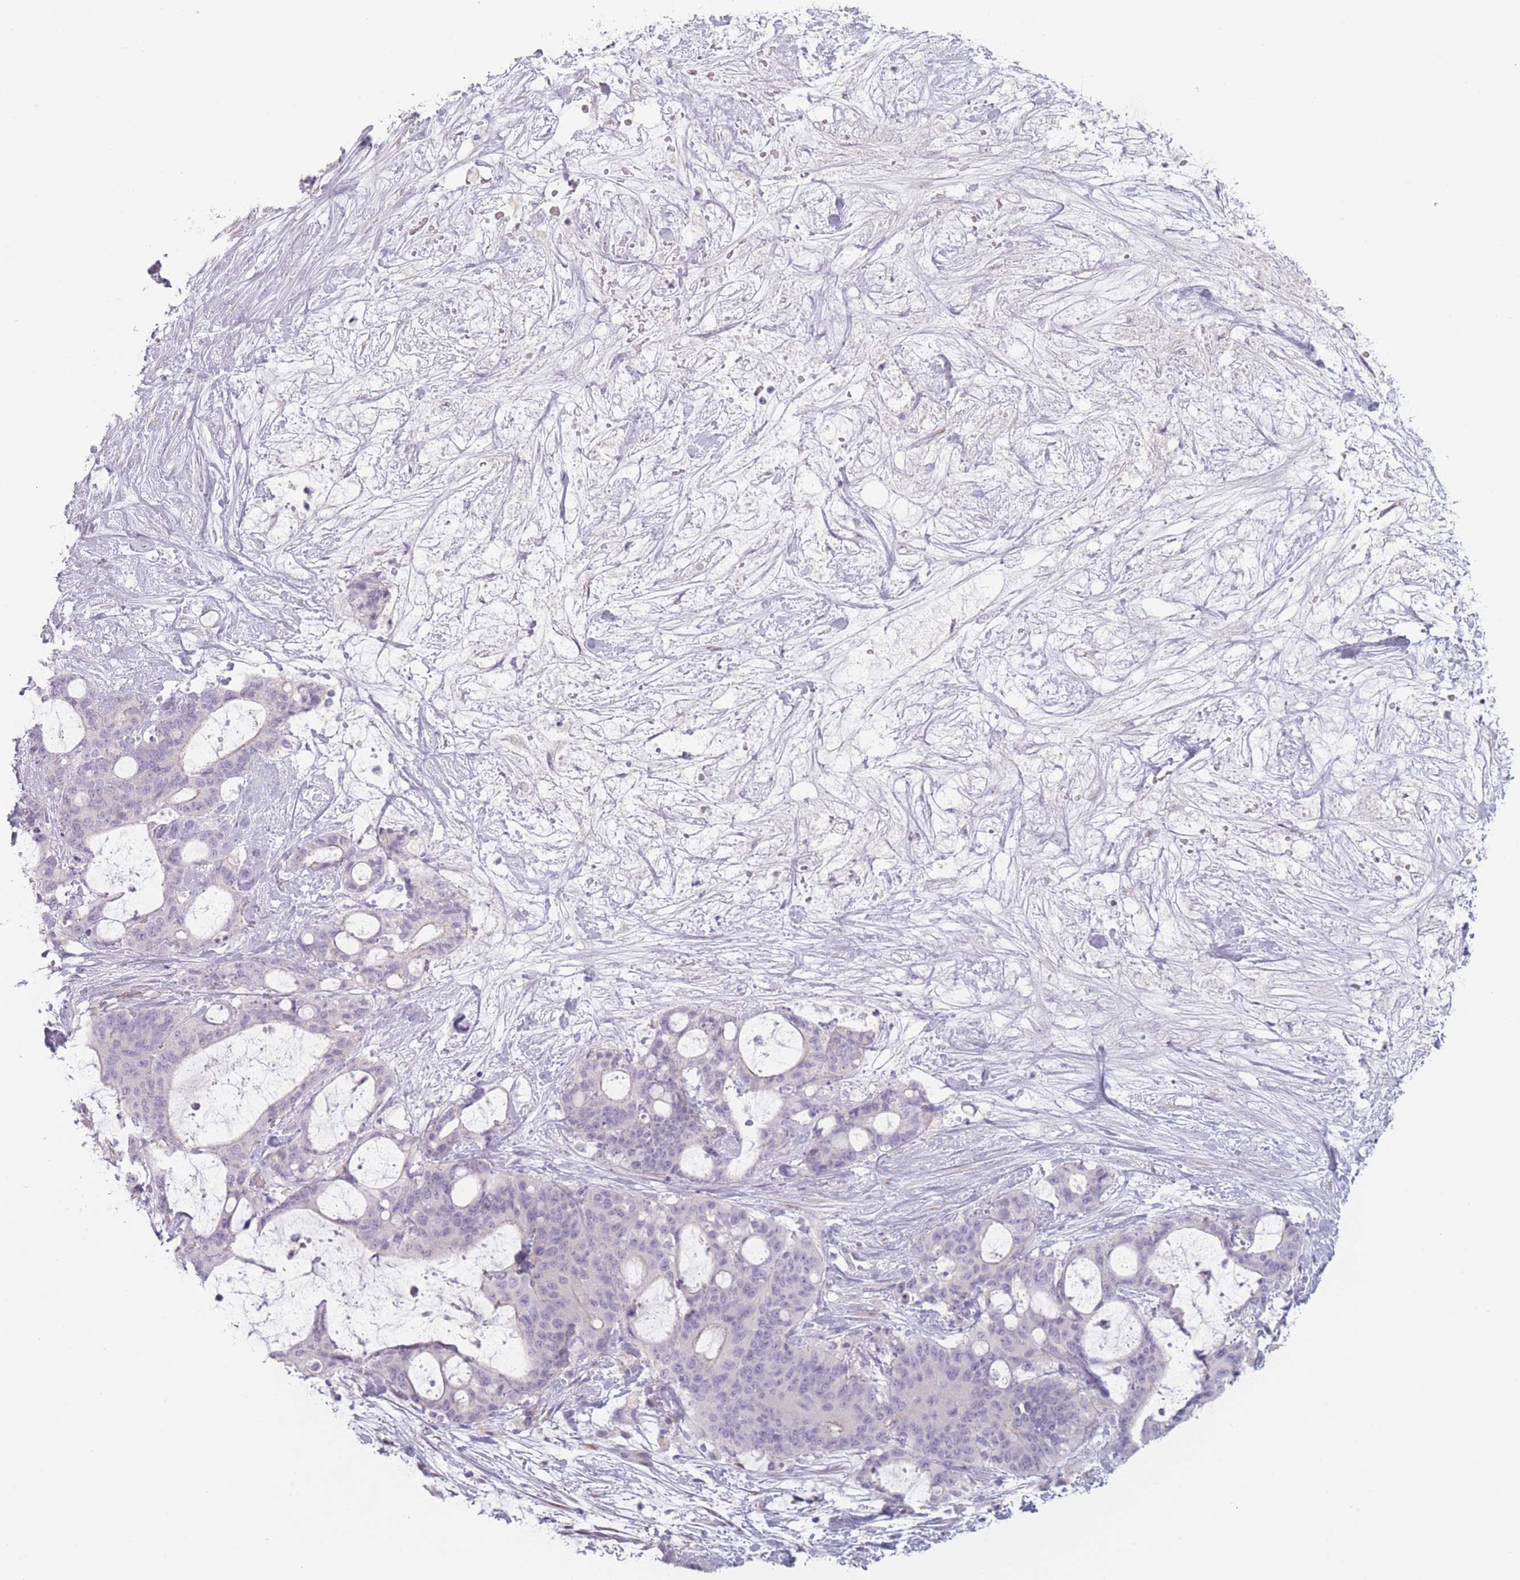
{"staining": {"intensity": "negative", "quantity": "none", "location": "none"}, "tissue": "liver cancer", "cell_type": "Tumor cells", "image_type": "cancer", "snomed": [{"axis": "morphology", "description": "Normal tissue, NOS"}, {"axis": "morphology", "description": "Cholangiocarcinoma"}, {"axis": "topography", "description": "Liver"}, {"axis": "topography", "description": "Peripheral nerve tissue"}], "caption": "Tumor cells are negative for brown protein staining in liver cancer (cholangiocarcinoma).", "gene": "RASL10B", "patient": {"sex": "female", "age": 73}}